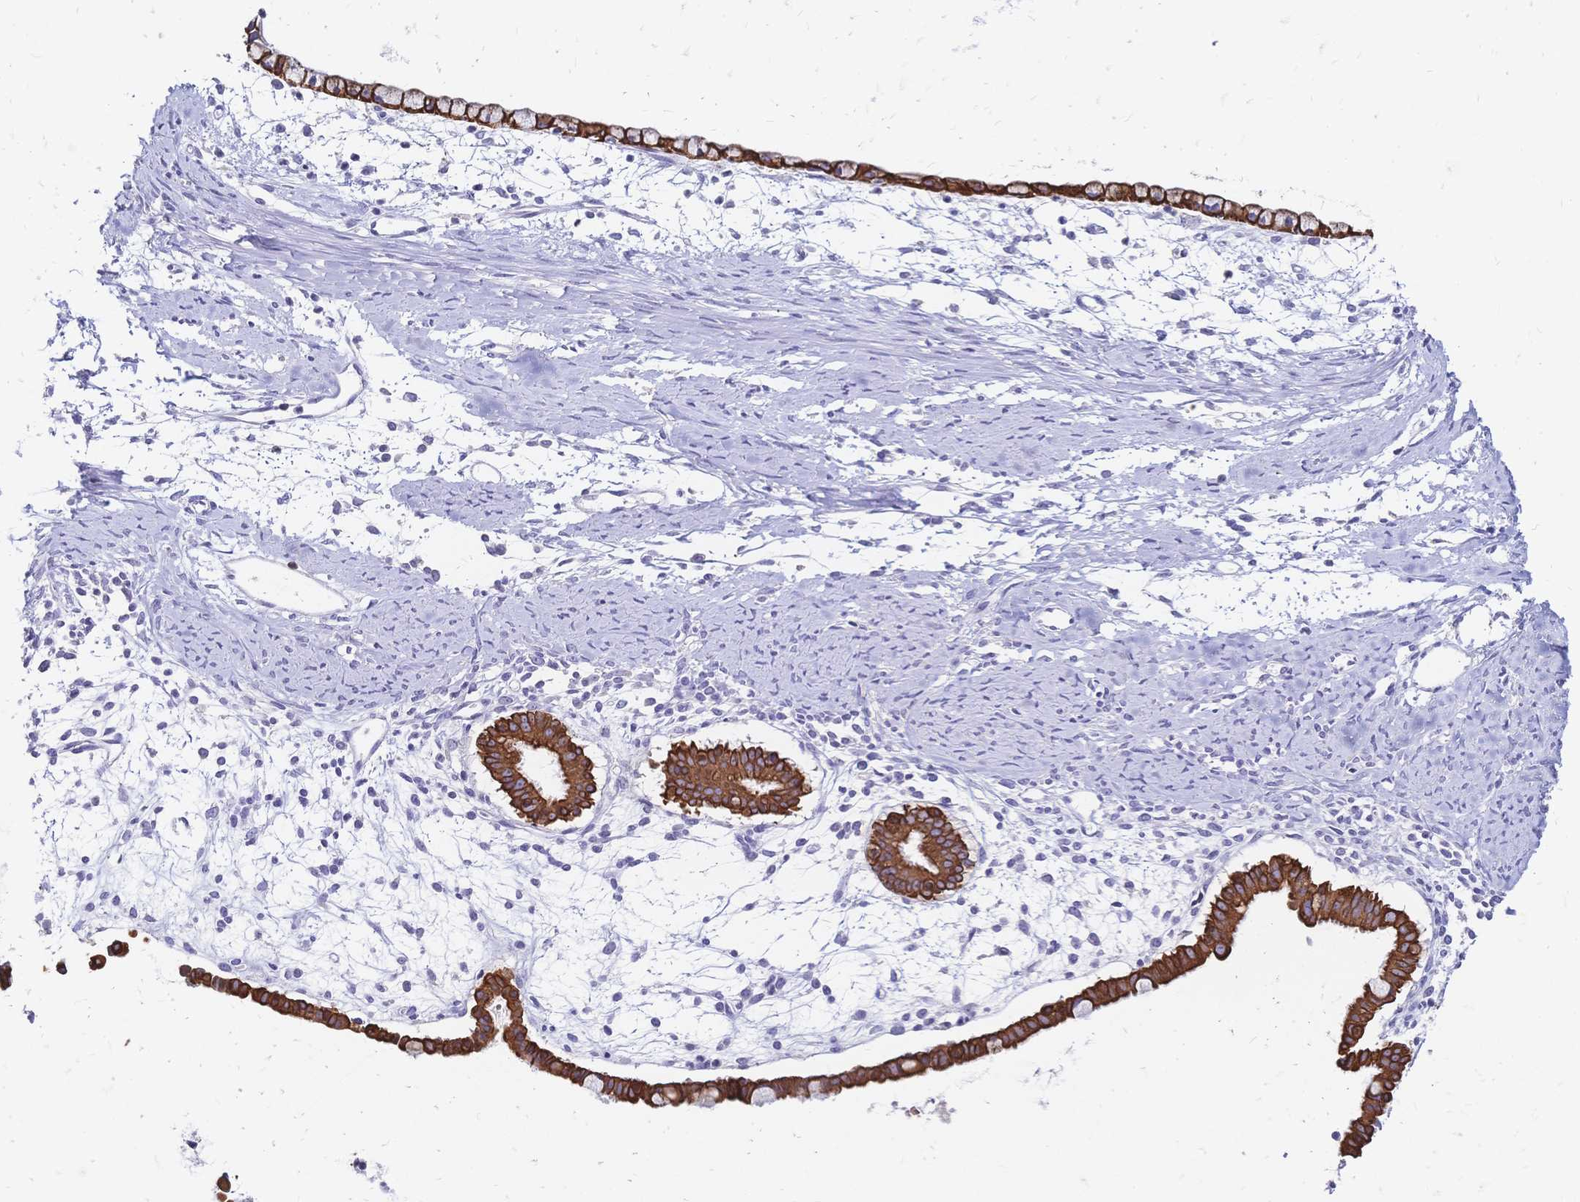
{"staining": {"intensity": "strong", "quantity": ">75%", "location": "cytoplasmic/membranous"}, "tissue": "ovarian cancer", "cell_type": "Tumor cells", "image_type": "cancer", "snomed": [{"axis": "morphology", "description": "Cystadenocarcinoma, mucinous, NOS"}, {"axis": "topography", "description": "Ovary"}], "caption": "Immunohistochemistry histopathology image of human ovarian cancer stained for a protein (brown), which reveals high levels of strong cytoplasmic/membranous expression in about >75% of tumor cells.", "gene": "DTNB", "patient": {"sex": "female", "age": 61}}